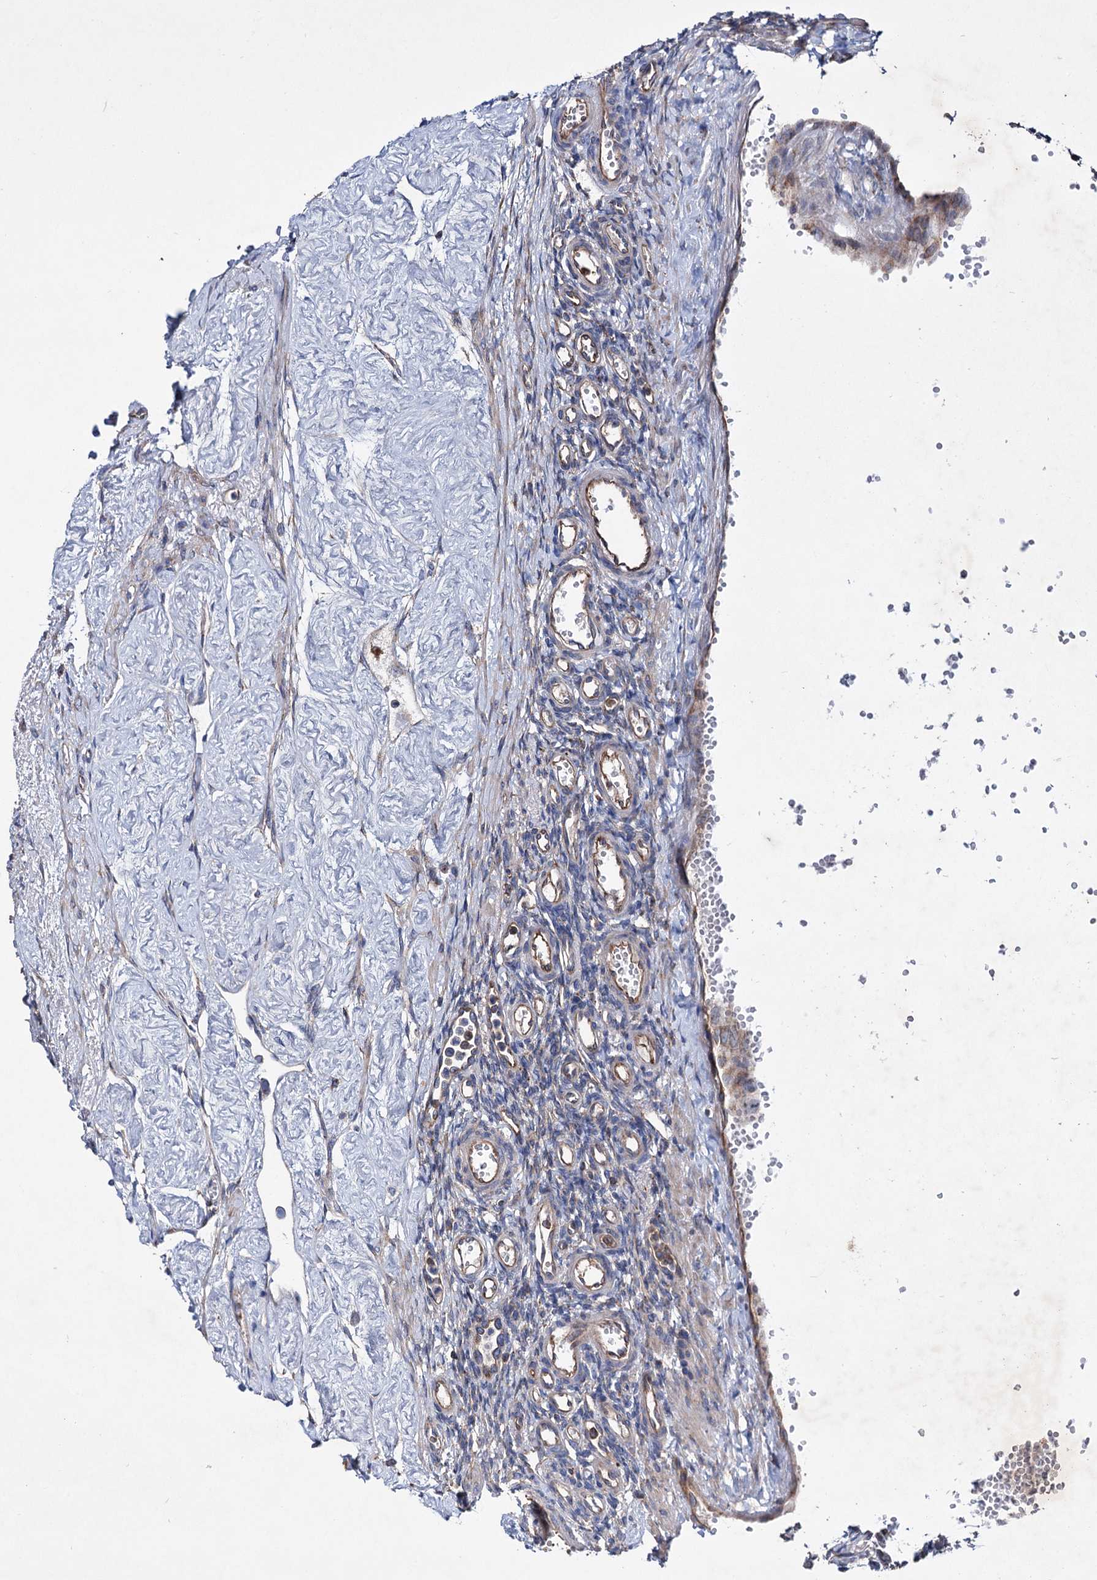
{"staining": {"intensity": "negative", "quantity": "none", "location": "none"}, "tissue": "ovary", "cell_type": "Ovarian stroma cells", "image_type": "normal", "snomed": [{"axis": "morphology", "description": "Normal tissue, NOS"}, {"axis": "morphology", "description": "Cyst, NOS"}, {"axis": "topography", "description": "Ovary"}], "caption": "The image demonstrates no staining of ovarian stroma cells in unremarkable ovary. (Brightfield microscopy of DAB immunohistochemistry at high magnification).", "gene": "SCPEP1", "patient": {"sex": "female", "age": 33}}